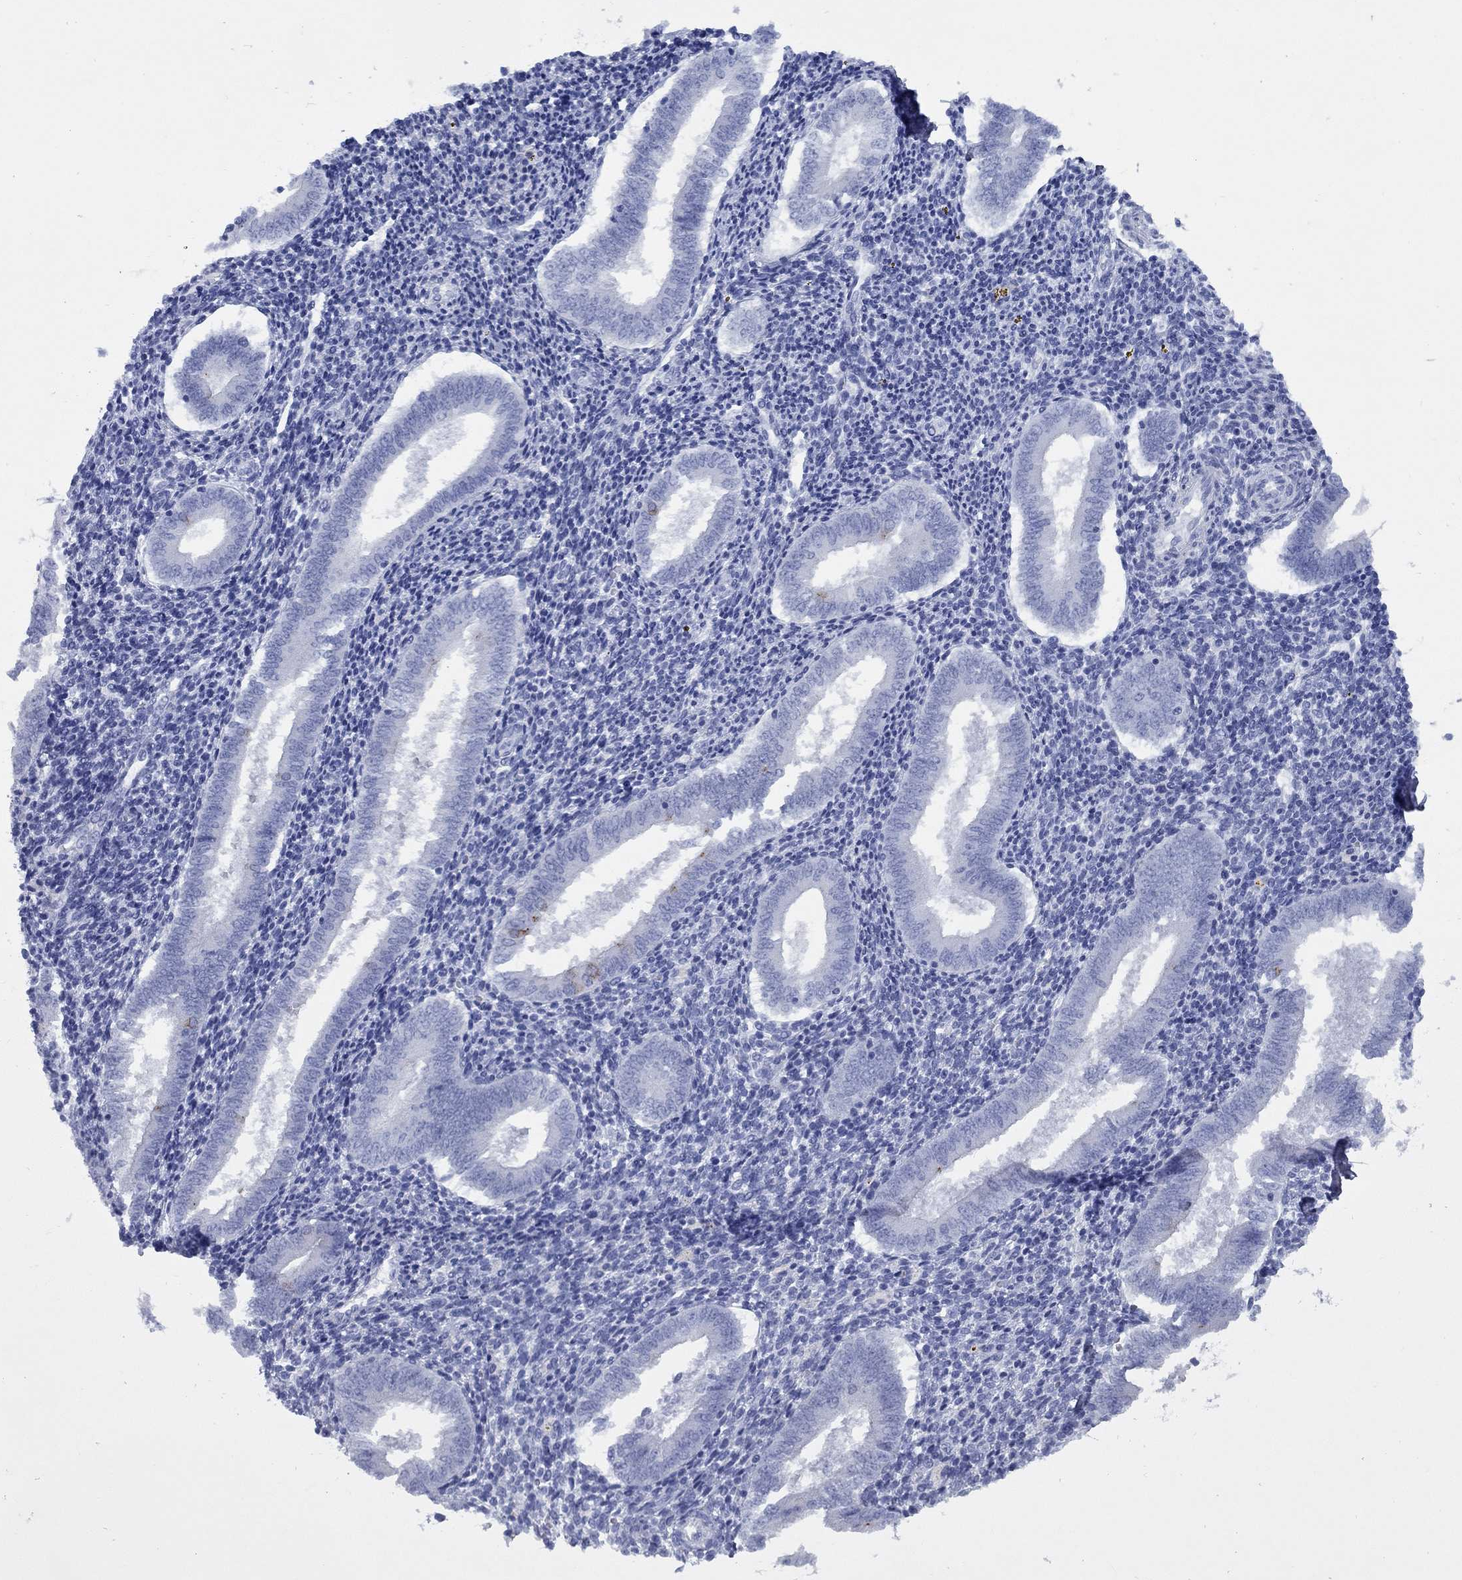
{"staining": {"intensity": "negative", "quantity": "none", "location": "none"}, "tissue": "endometrium", "cell_type": "Cells in endometrial stroma", "image_type": "normal", "snomed": [{"axis": "morphology", "description": "Normal tissue, NOS"}, {"axis": "topography", "description": "Endometrium"}], "caption": "Immunohistochemistry (IHC) of benign human endometrium demonstrates no staining in cells in endometrial stroma. (Brightfield microscopy of DAB IHC at high magnification).", "gene": "CCNA1", "patient": {"sex": "female", "age": 25}}